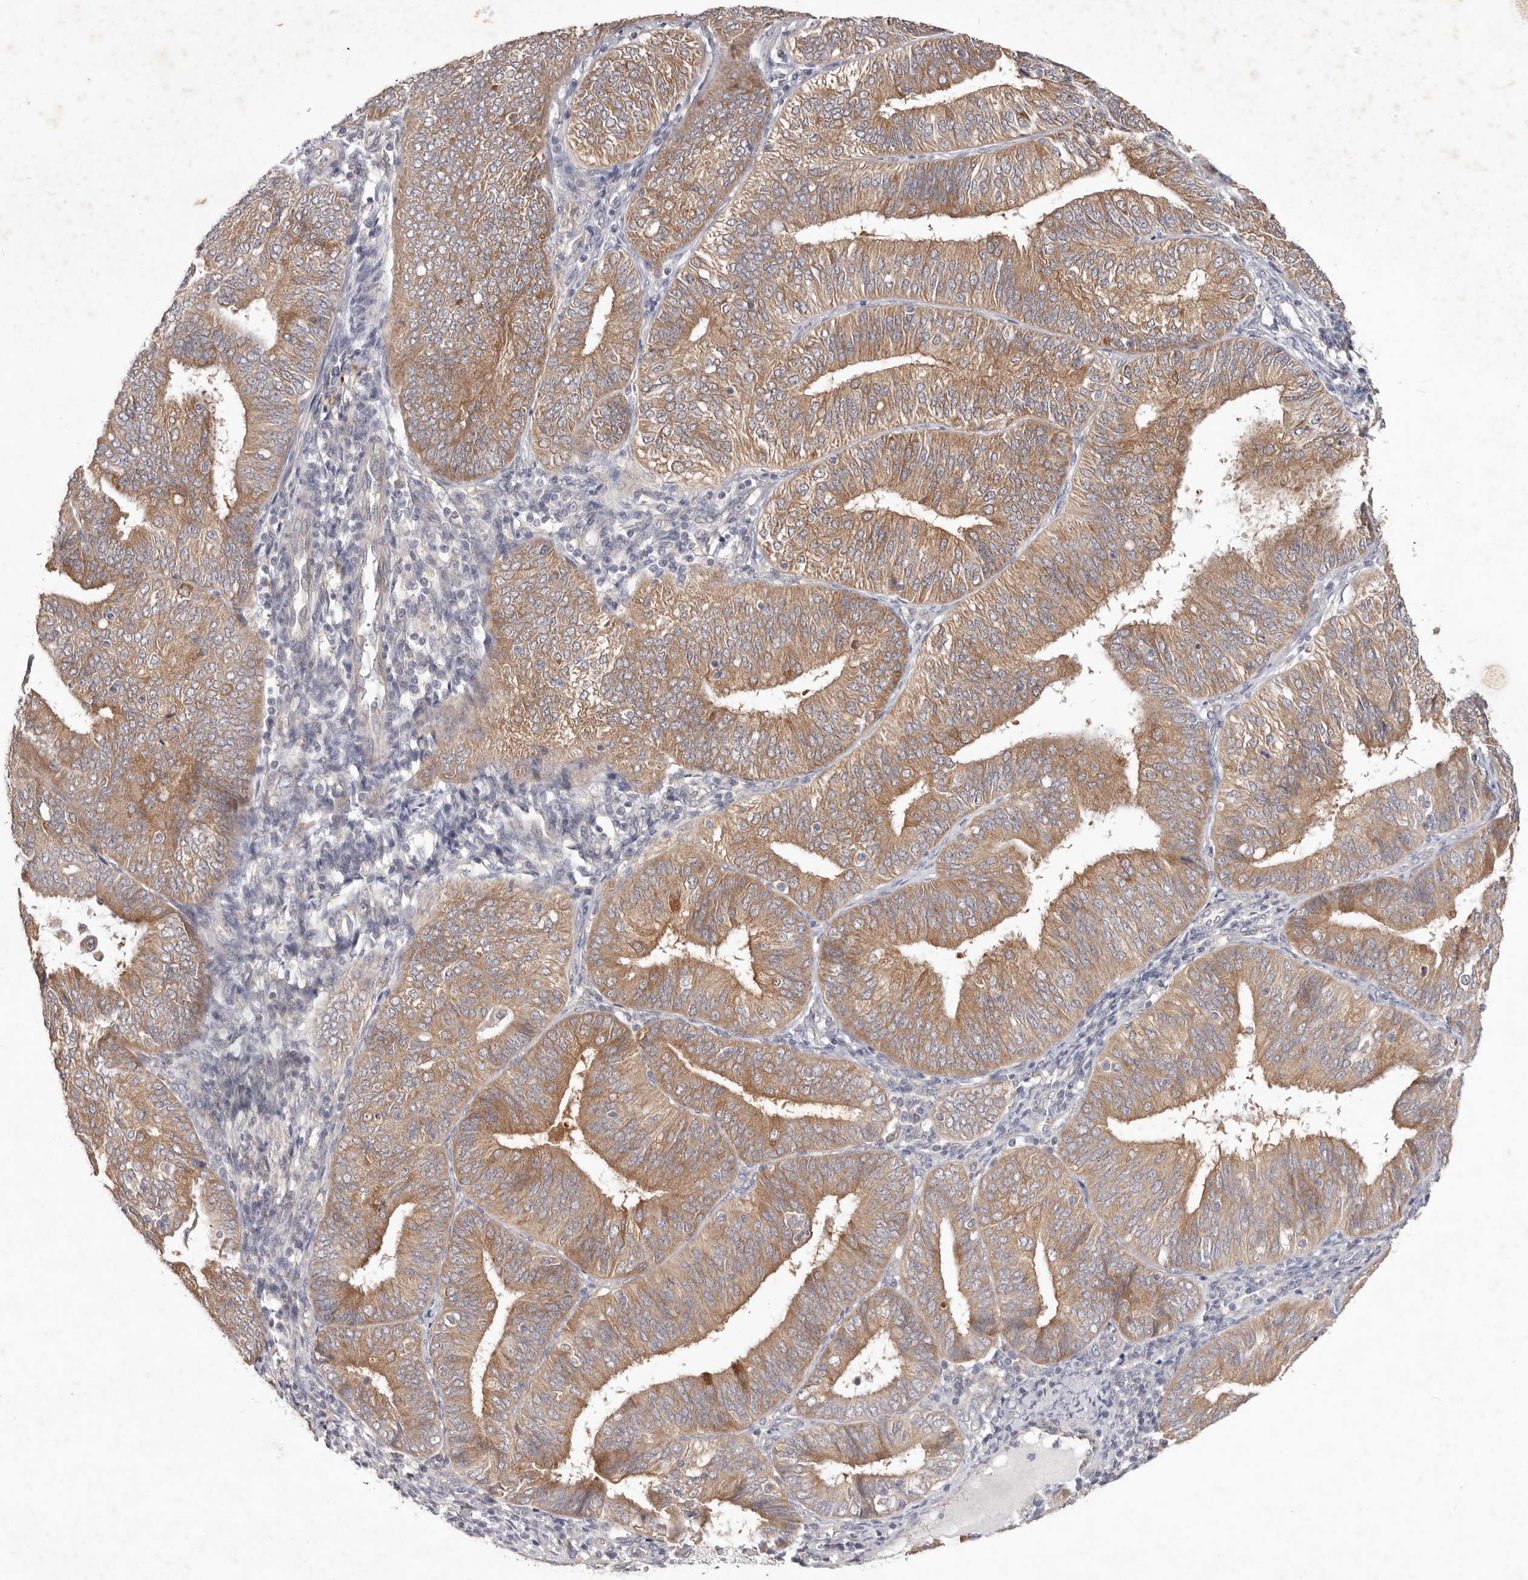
{"staining": {"intensity": "moderate", "quantity": ">75%", "location": "cytoplasmic/membranous"}, "tissue": "endometrial cancer", "cell_type": "Tumor cells", "image_type": "cancer", "snomed": [{"axis": "morphology", "description": "Adenocarcinoma, NOS"}, {"axis": "topography", "description": "Endometrium"}], "caption": "Tumor cells reveal medium levels of moderate cytoplasmic/membranous positivity in approximately >75% of cells in human endometrial adenocarcinoma. Using DAB (brown) and hematoxylin (blue) stains, captured at high magnification using brightfield microscopy.", "gene": "WDR77", "patient": {"sex": "female", "age": 58}}